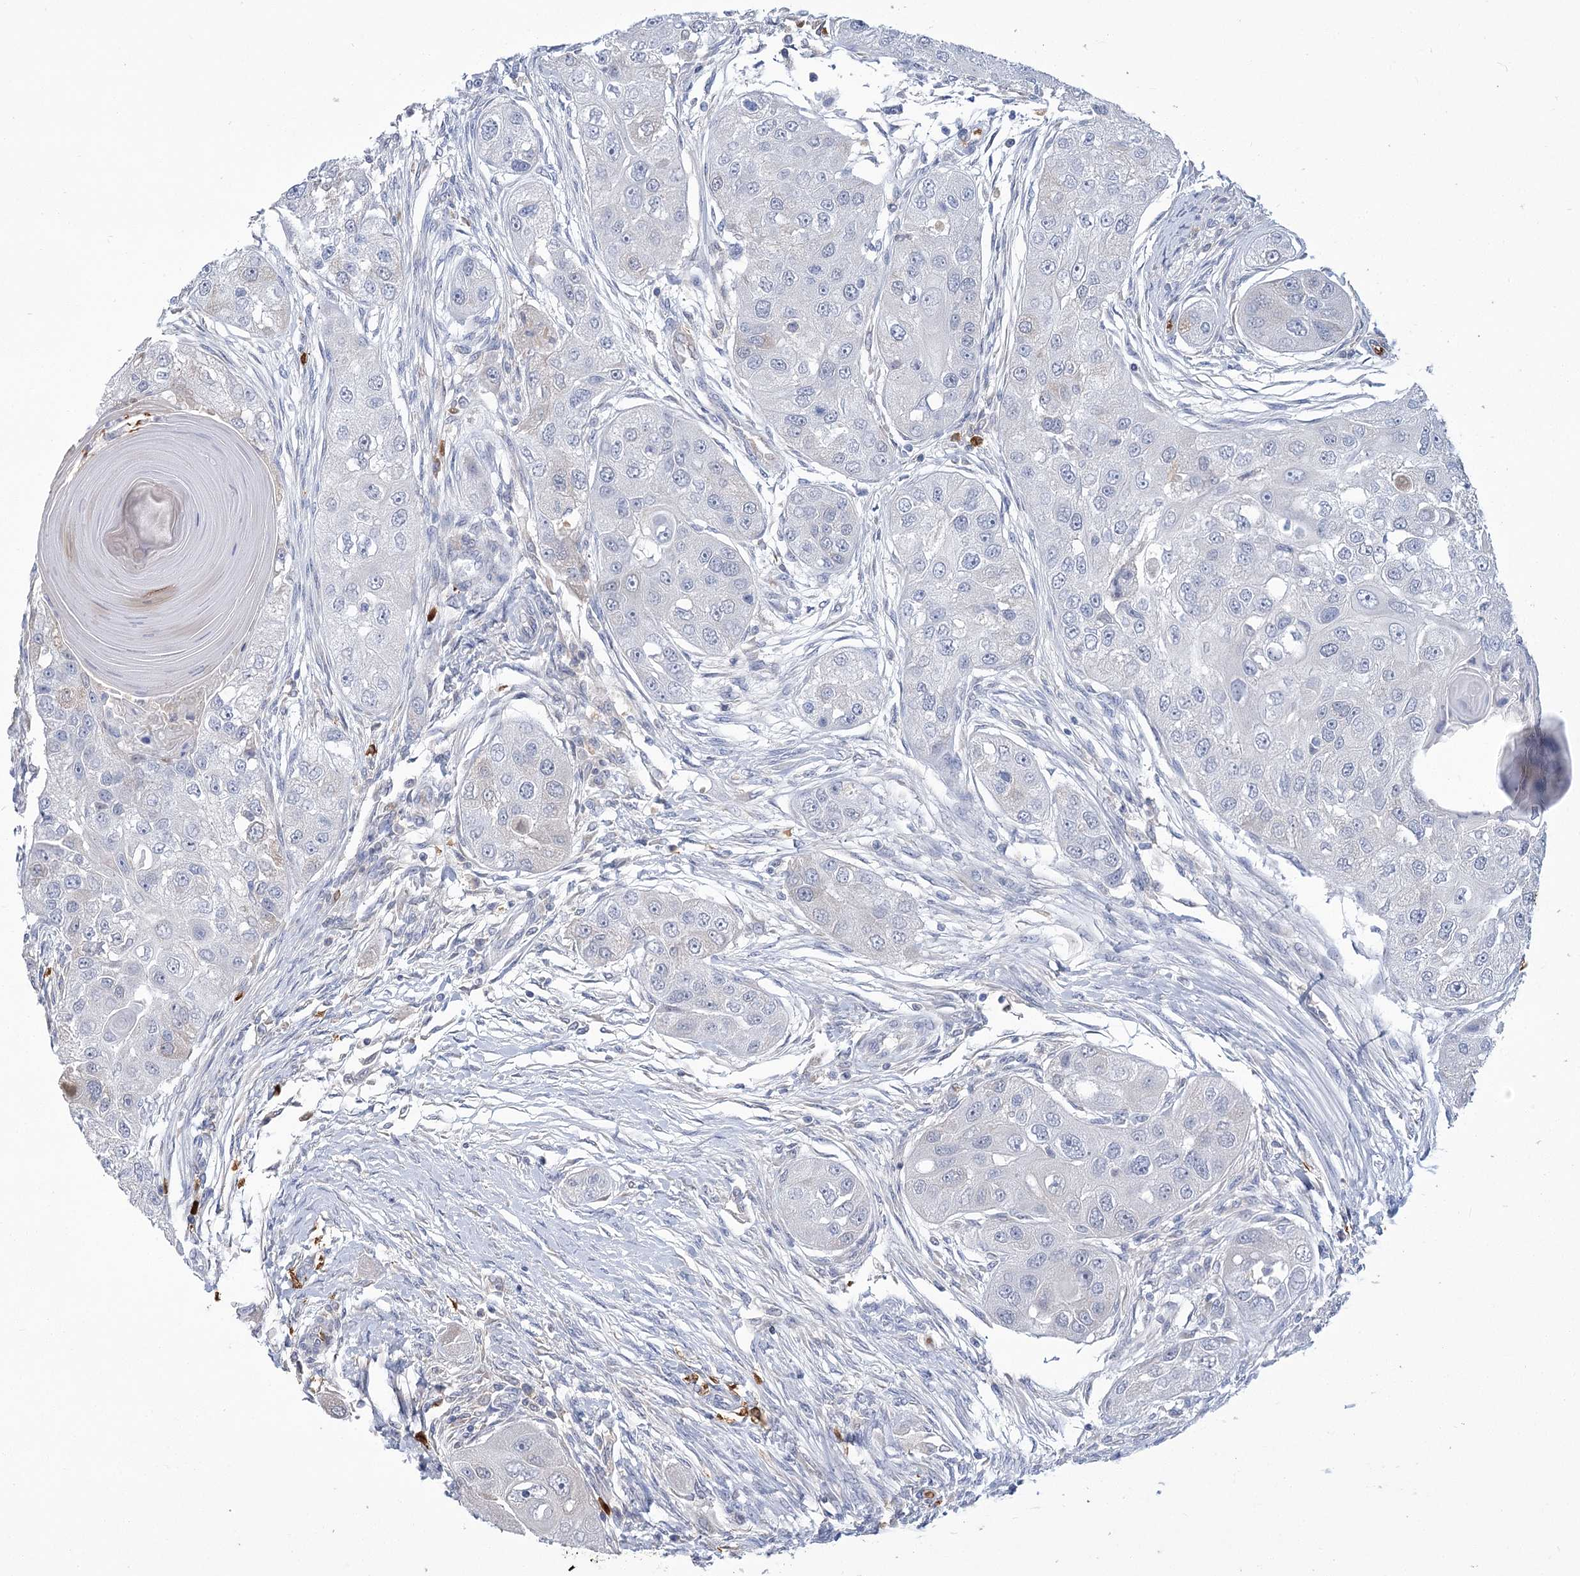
{"staining": {"intensity": "weak", "quantity": "<25%", "location": "cytoplasmic/membranous"}, "tissue": "head and neck cancer", "cell_type": "Tumor cells", "image_type": "cancer", "snomed": [{"axis": "morphology", "description": "Normal tissue, NOS"}, {"axis": "morphology", "description": "Squamous cell carcinoma, NOS"}, {"axis": "topography", "description": "Skeletal muscle"}, {"axis": "topography", "description": "Head-Neck"}], "caption": "An immunohistochemistry histopathology image of head and neck squamous cell carcinoma is shown. There is no staining in tumor cells of head and neck squamous cell carcinoma.", "gene": "HBA1", "patient": {"sex": "male", "age": 51}}